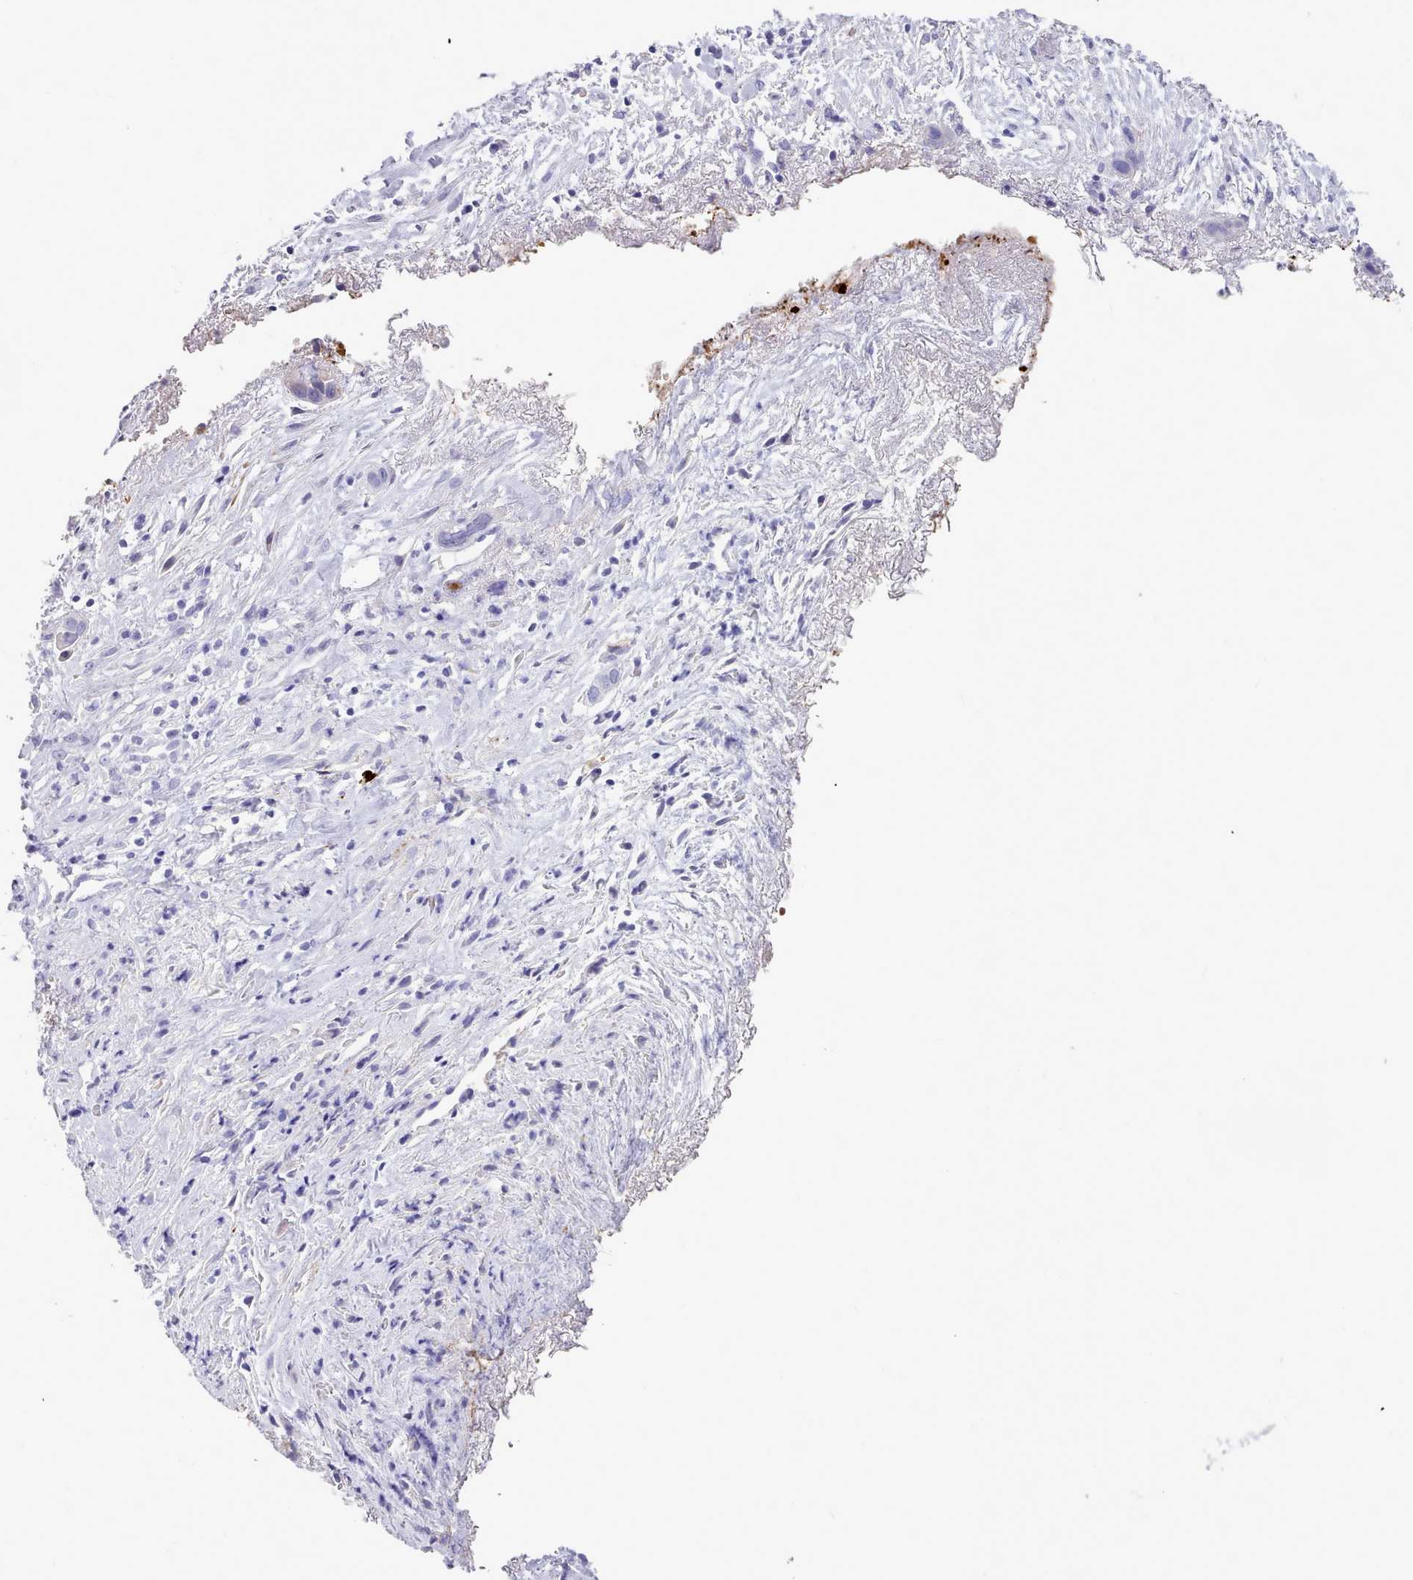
{"staining": {"intensity": "negative", "quantity": "none", "location": "none"}, "tissue": "liver cancer", "cell_type": "Tumor cells", "image_type": "cancer", "snomed": [{"axis": "morphology", "description": "Cholangiocarcinoma"}, {"axis": "topography", "description": "Liver"}], "caption": "Liver cancer (cholangiocarcinoma) stained for a protein using immunohistochemistry (IHC) shows no staining tumor cells.", "gene": "NKX1-2", "patient": {"sex": "female", "age": 79}}